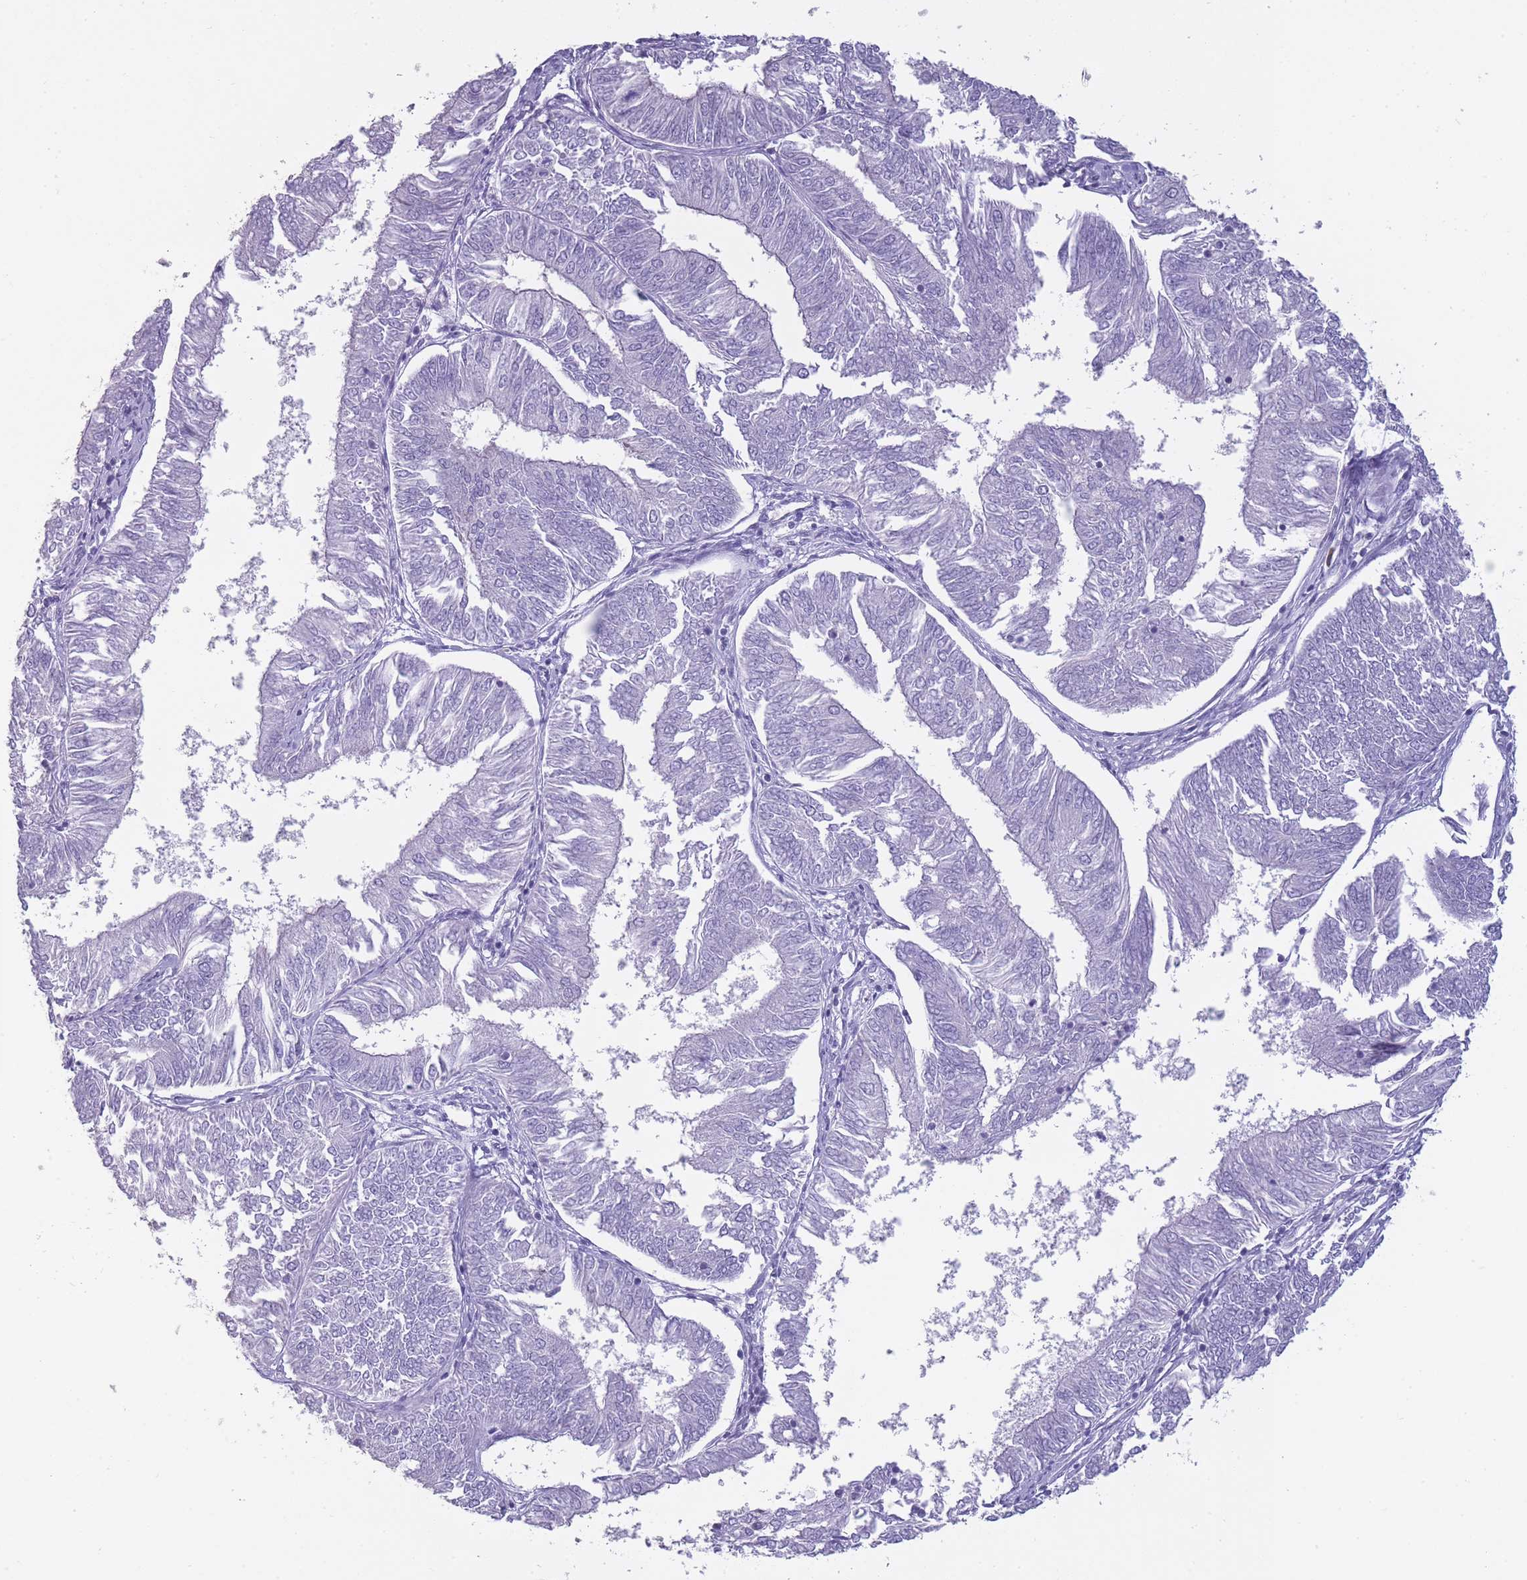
{"staining": {"intensity": "negative", "quantity": "none", "location": "none"}, "tissue": "endometrial cancer", "cell_type": "Tumor cells", "image_type": "cancer", "snomed": [{"axis": "morphology", "description": "Adenocarcinoma, NOS"}, {"axis": "topography", "description": "Endometrium"}], "caption": "Protein analysis of adenocarcinoma (endometrial) shows no significant positivity in tumor cells.", "gene": "DCANP1", "patient": {"sex": "female", "age": 58}}